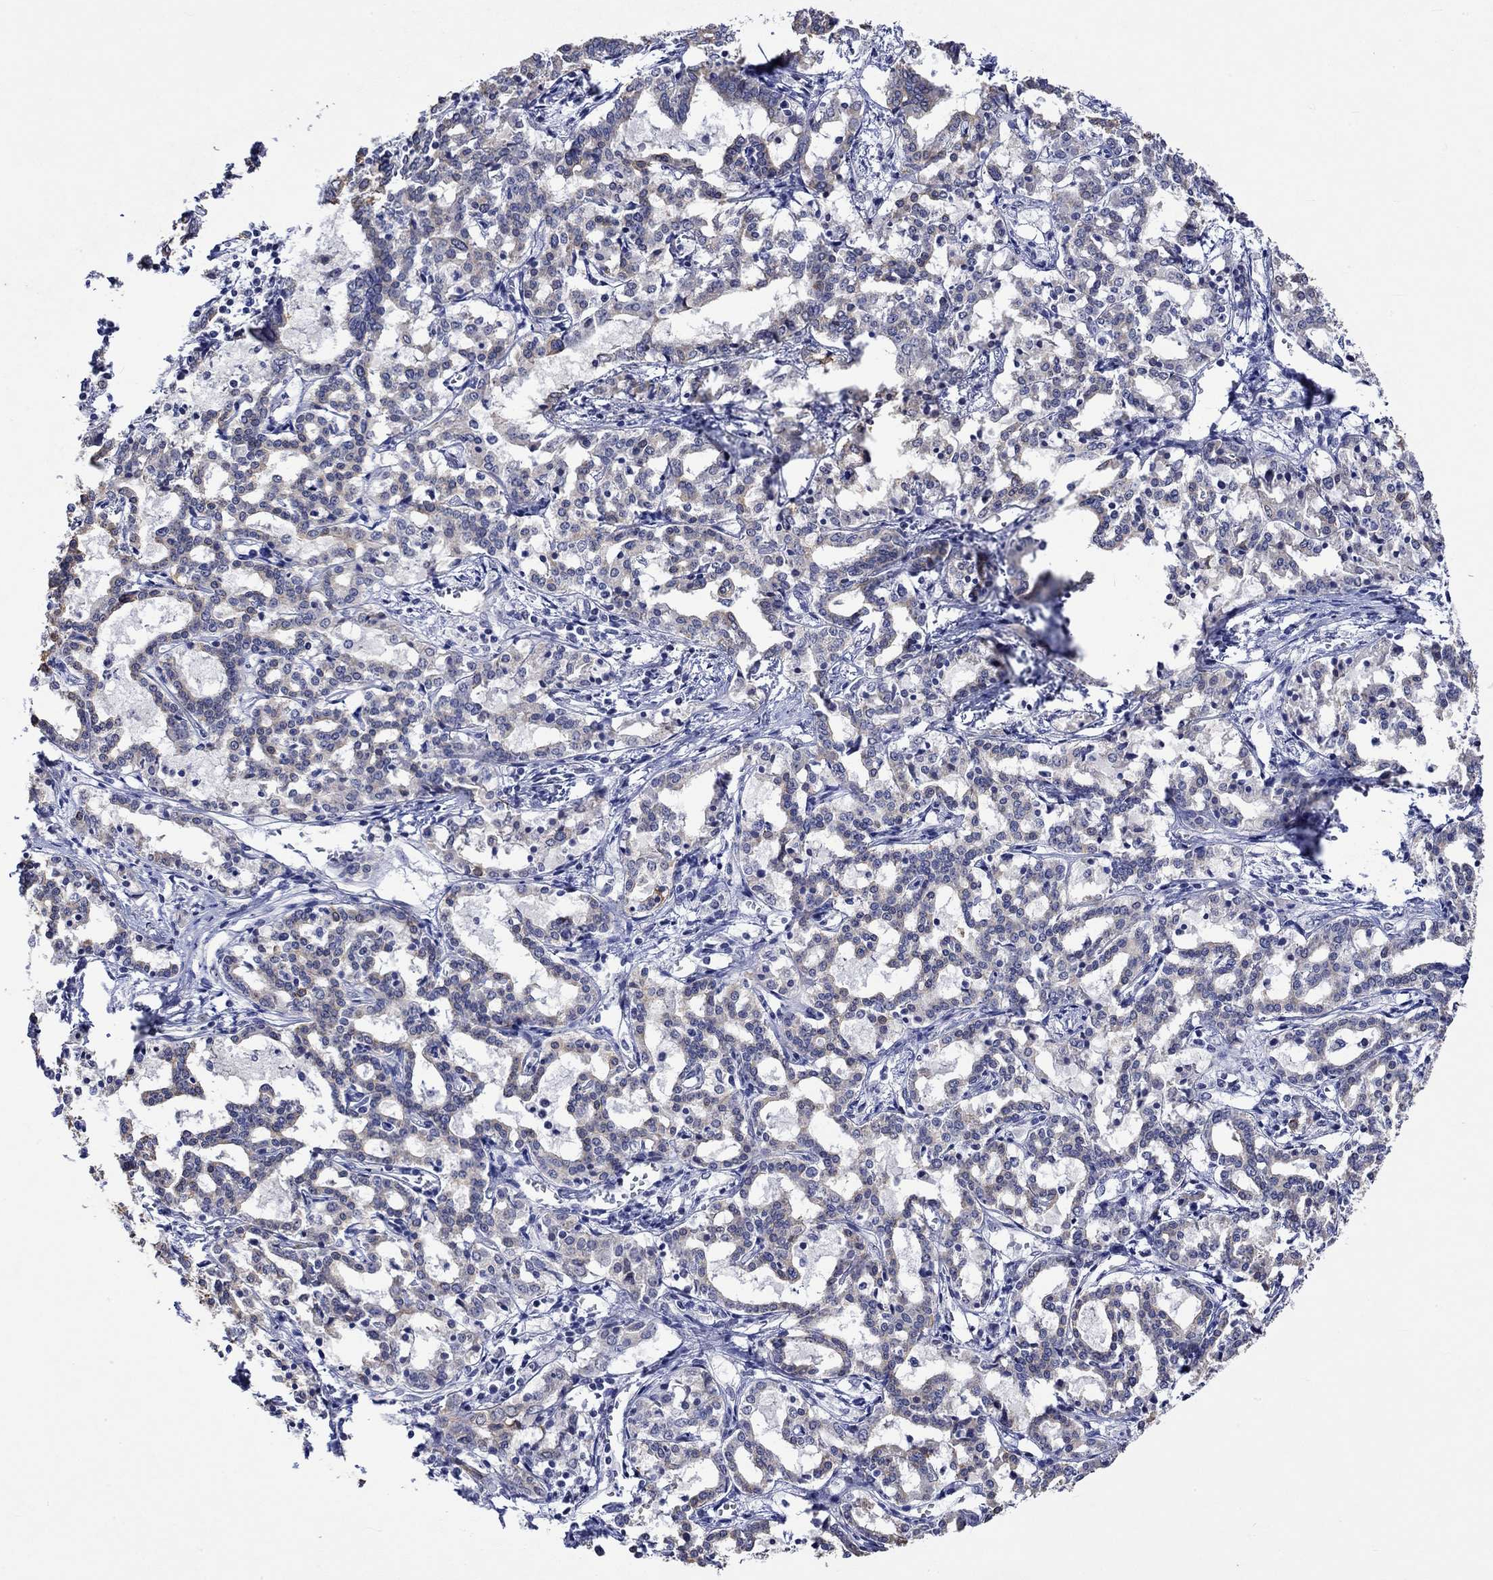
{"staining": {"intensity": "negative", "quantity": "none", "location": "none"}, "tissue": "liver cancer", "cell_type": "Tumor cells", "image_type": "cancer", "snomed": [{"axis": "morphology", "description": "Cholangiocarcinoma"}, {"axis": "topography", "description": "Liver"}], "caption": "A histopathology image of human liver cholangiocarcinoma is negative for staining in tumor cells. (DAB (3,3'-diaminobenzidine) IHC, high magnification).", "gene": "DDX3Y", "patient": {"sex": "female", "age": 47}}